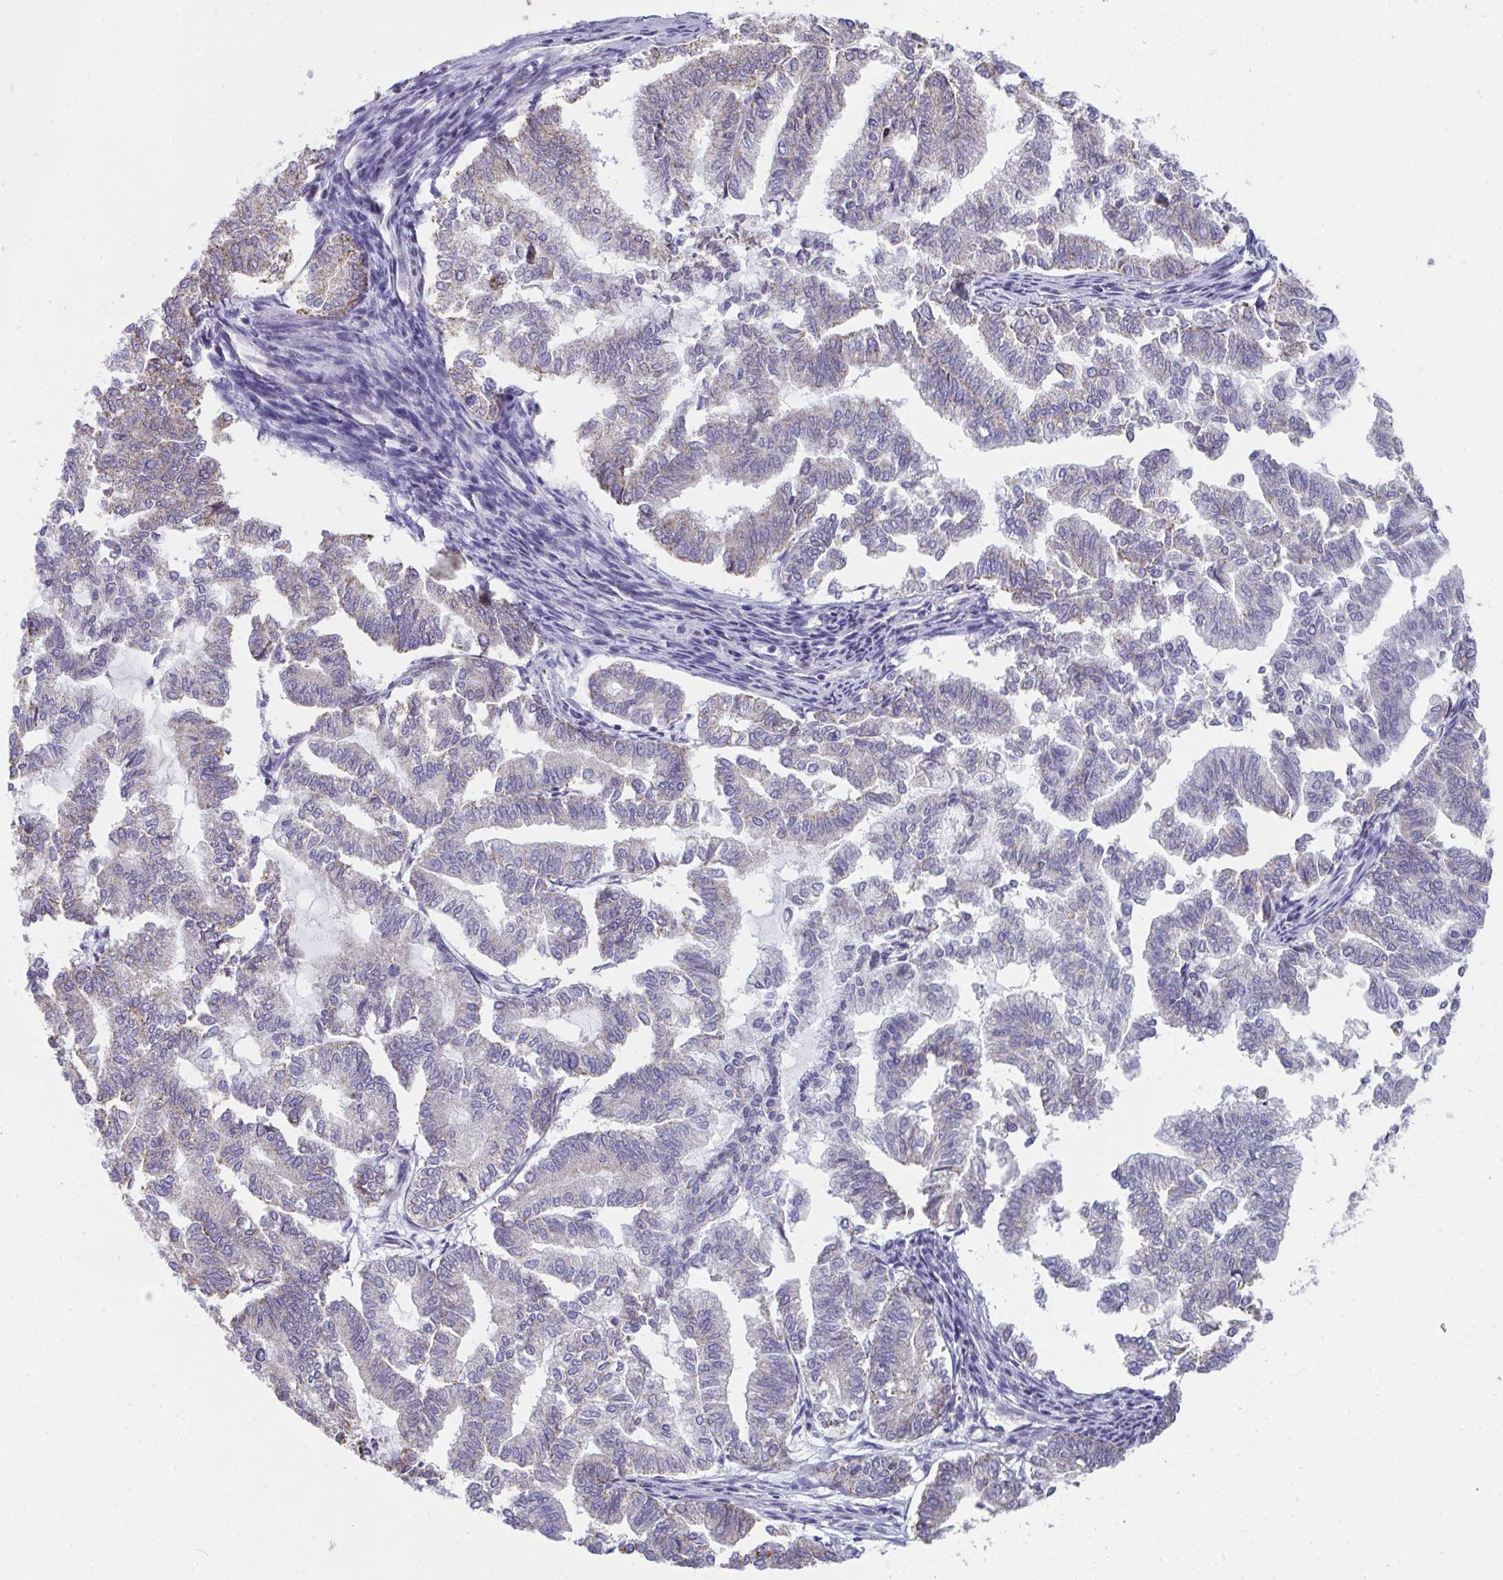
{"staining": {"intensity": "moderate", "quantity": "<25%", "location": "cytoplasmic/membranous"}, "tissue": "endometrial cancer", "cell_type": "Tumor cells", "image_type": "cancer", "snomed": [{"axis": "morphology", "description": "Adenocarcinoma, NOS"}, {"axis": "topography", "description": "Endometrium"}], "caption": "Immunohistochemistry of human endometrial adenocarcinoma demonstrates low levels of moderate cytoplasmic/membranous expression in approximately <25% of tumor cells. The protein of interest is shown in brown color, while the nuclei are stained blue.", "gene": "SLC6A1", "patient": {"sex": "female", "age": 79}}